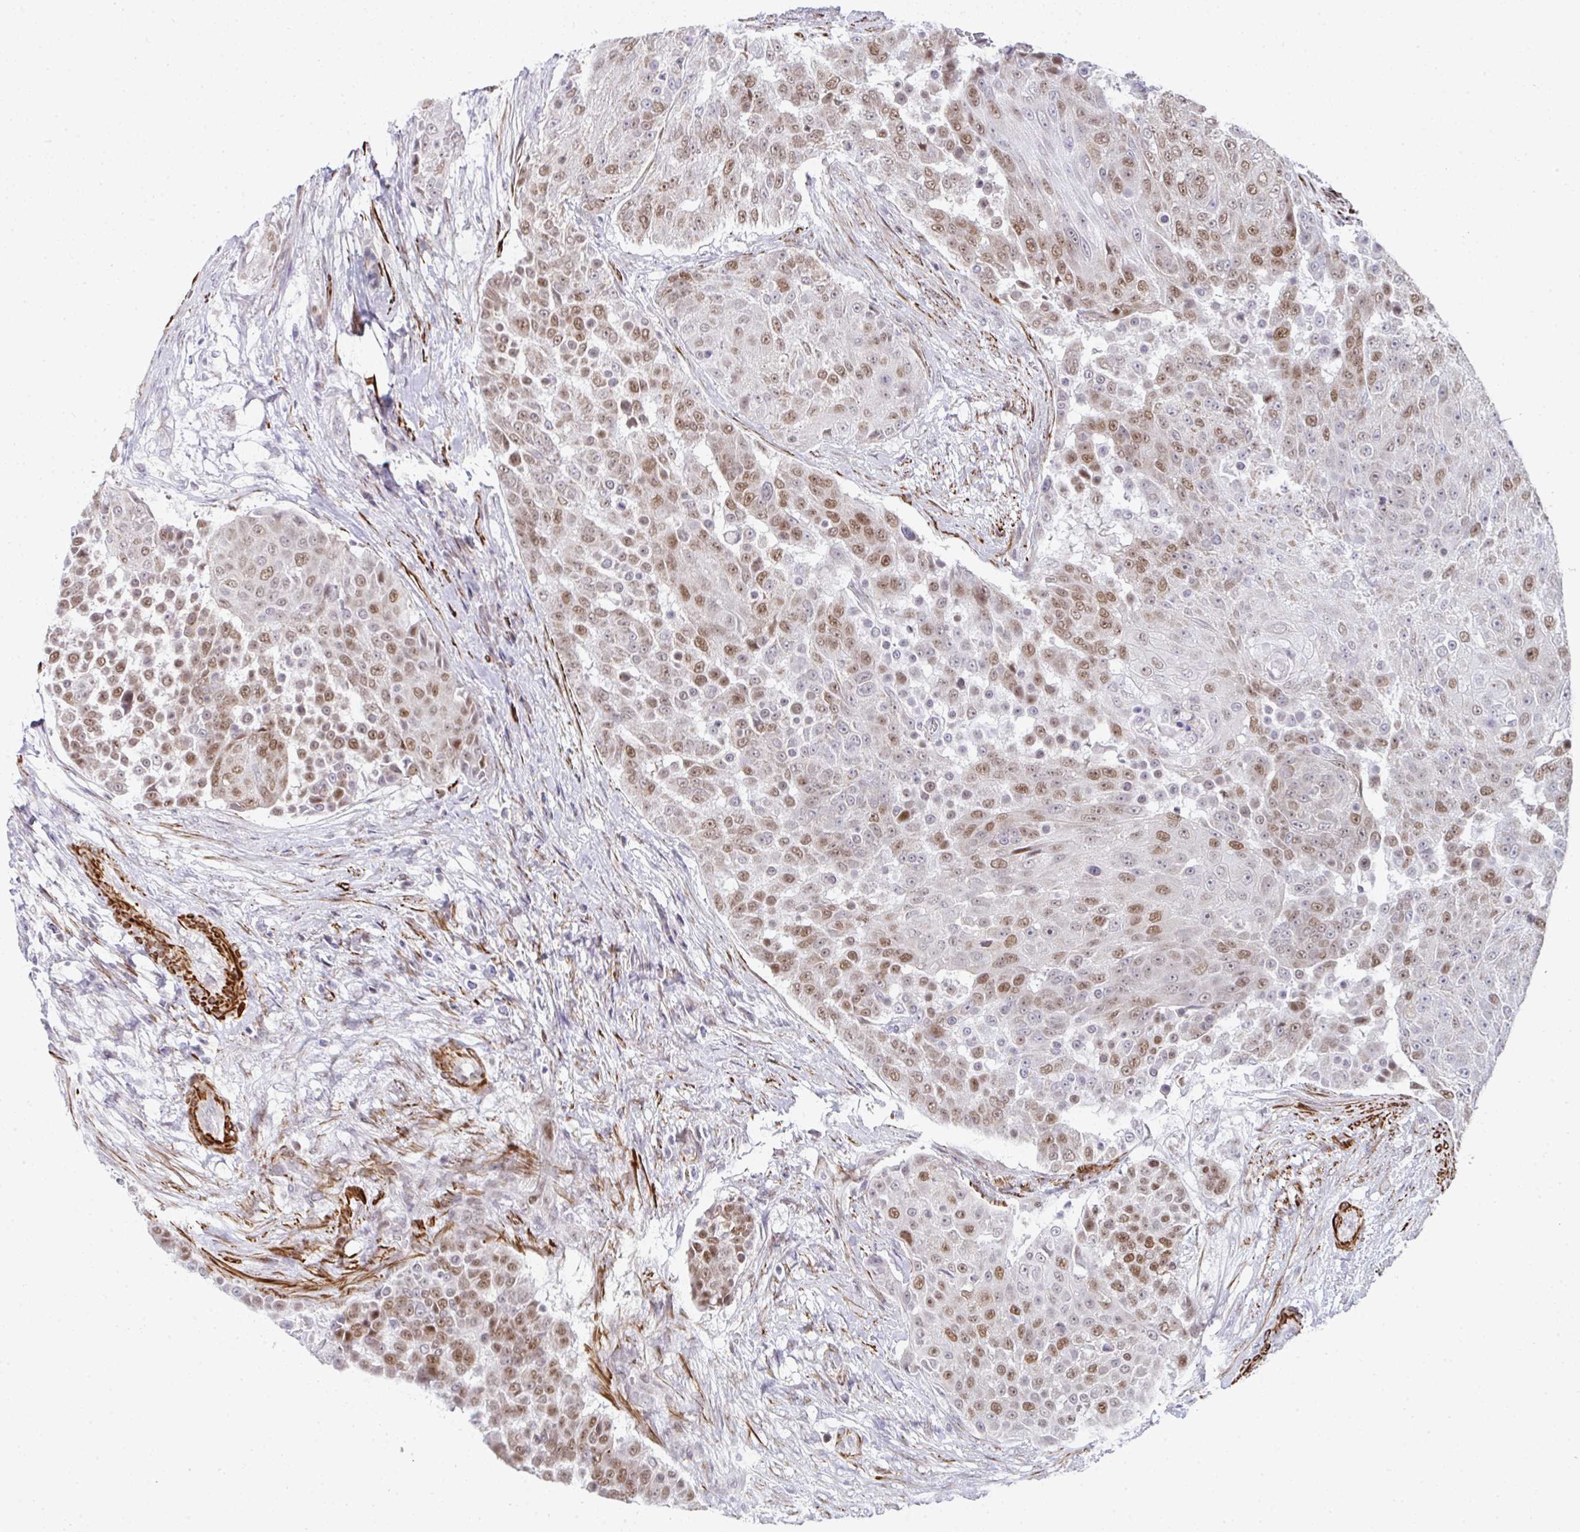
{"staining": {"intensity": "moderate", "quantity": "25%-75%", "location": "nuclear"}, "tissue": "urothelial cancer", "cell_type": "Tumor cells", "image_type": "cancer", "snomed": [{"axis": "morphology", "description": "Urothelial carcinoma, High grade"}, {"axis": "topography", "description": "Urinary bladder"}], "caption": "Protein expression by IHC displays moderate nuclear expression in about 25%-75% of tumor cells in high-grade urothelial carcinoma.", "gene": "GINS2", "patient": {"sex": "female", "age": 63}}